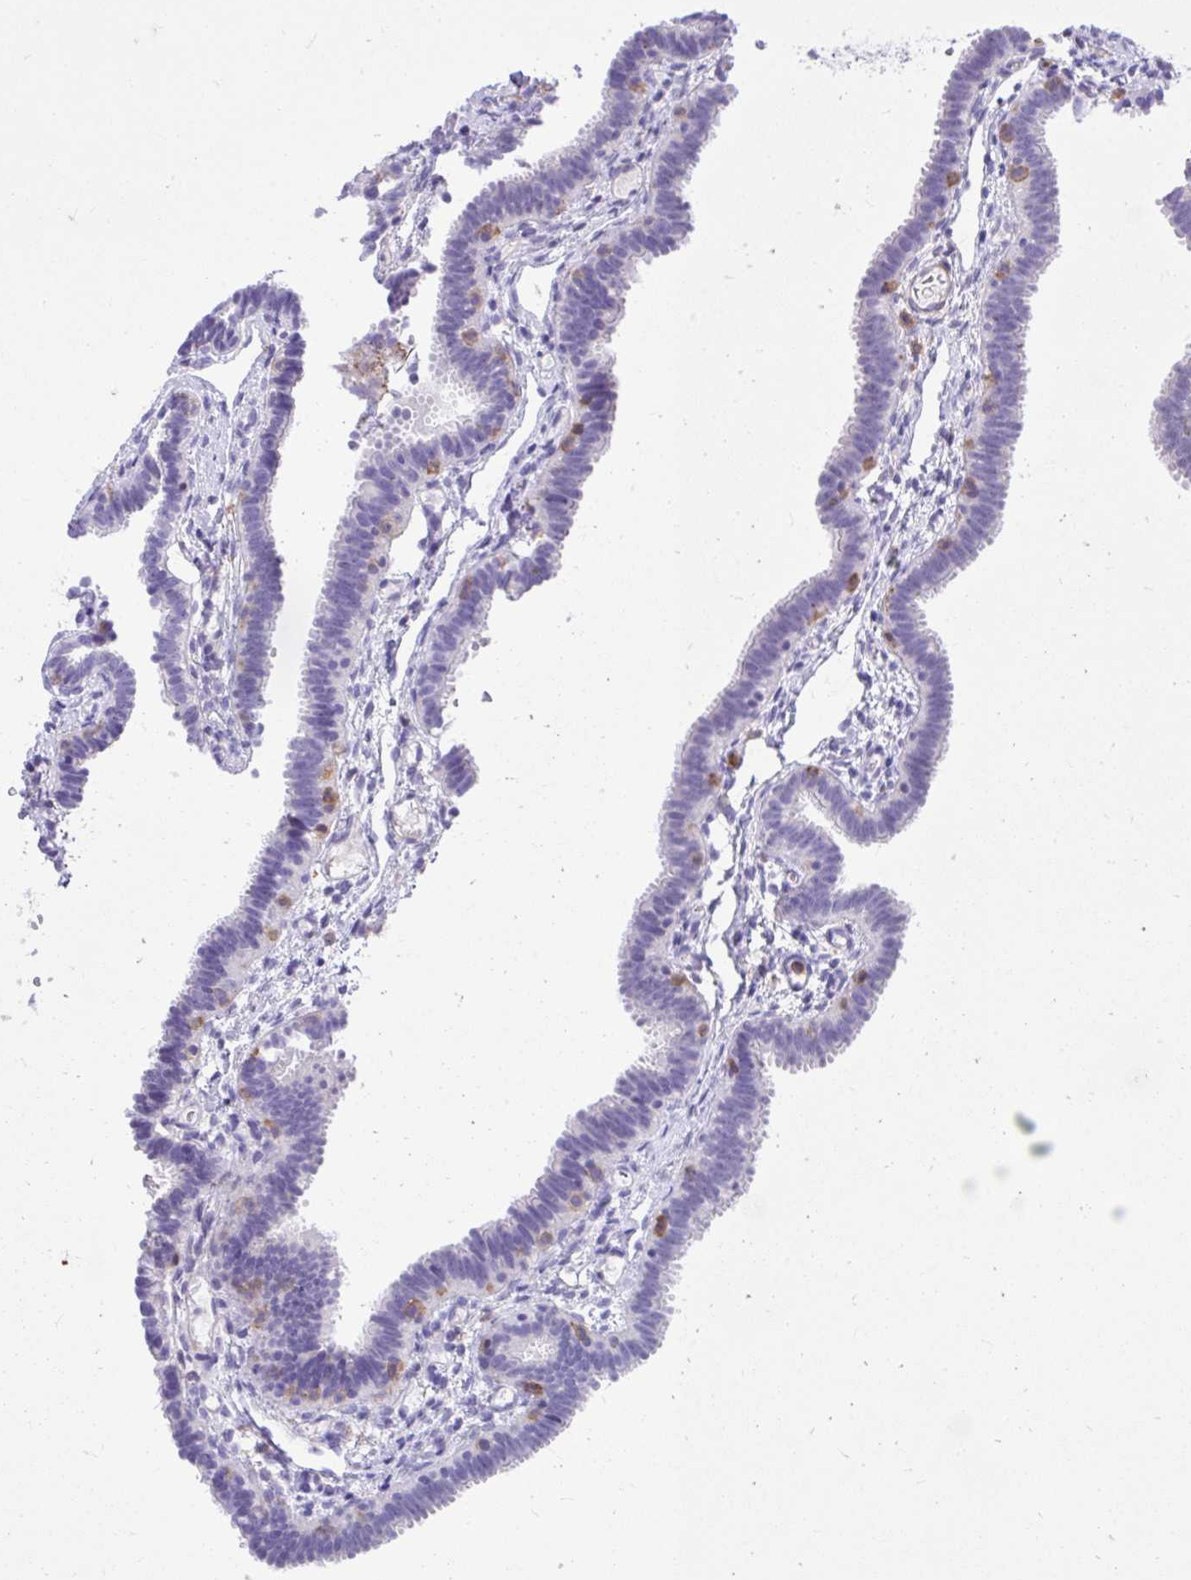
{"staining": {"intensity": "negative", "quantity": "none", "location": "none"}, "tissue": "fallopian tube", "cell_type": "Glandular cells", "image_type": "normal", "snomed": [{"axis": "morphology", "description": "Normal tissue, NOS"}, {"axis": "topography", "description": "Fallopian tube"}], "caption": "The photomicrograph exhibits no staining of glandular cells in unremarkable fallopian tube. (Stains: DAB (3,3'-diaminobenzidine) IHC with hematoxylin counter stain, Microscopy: brightfield microscopy at high magnification).", "gene": "TLR7", "patient": {"sex": "female", "age": 37}}